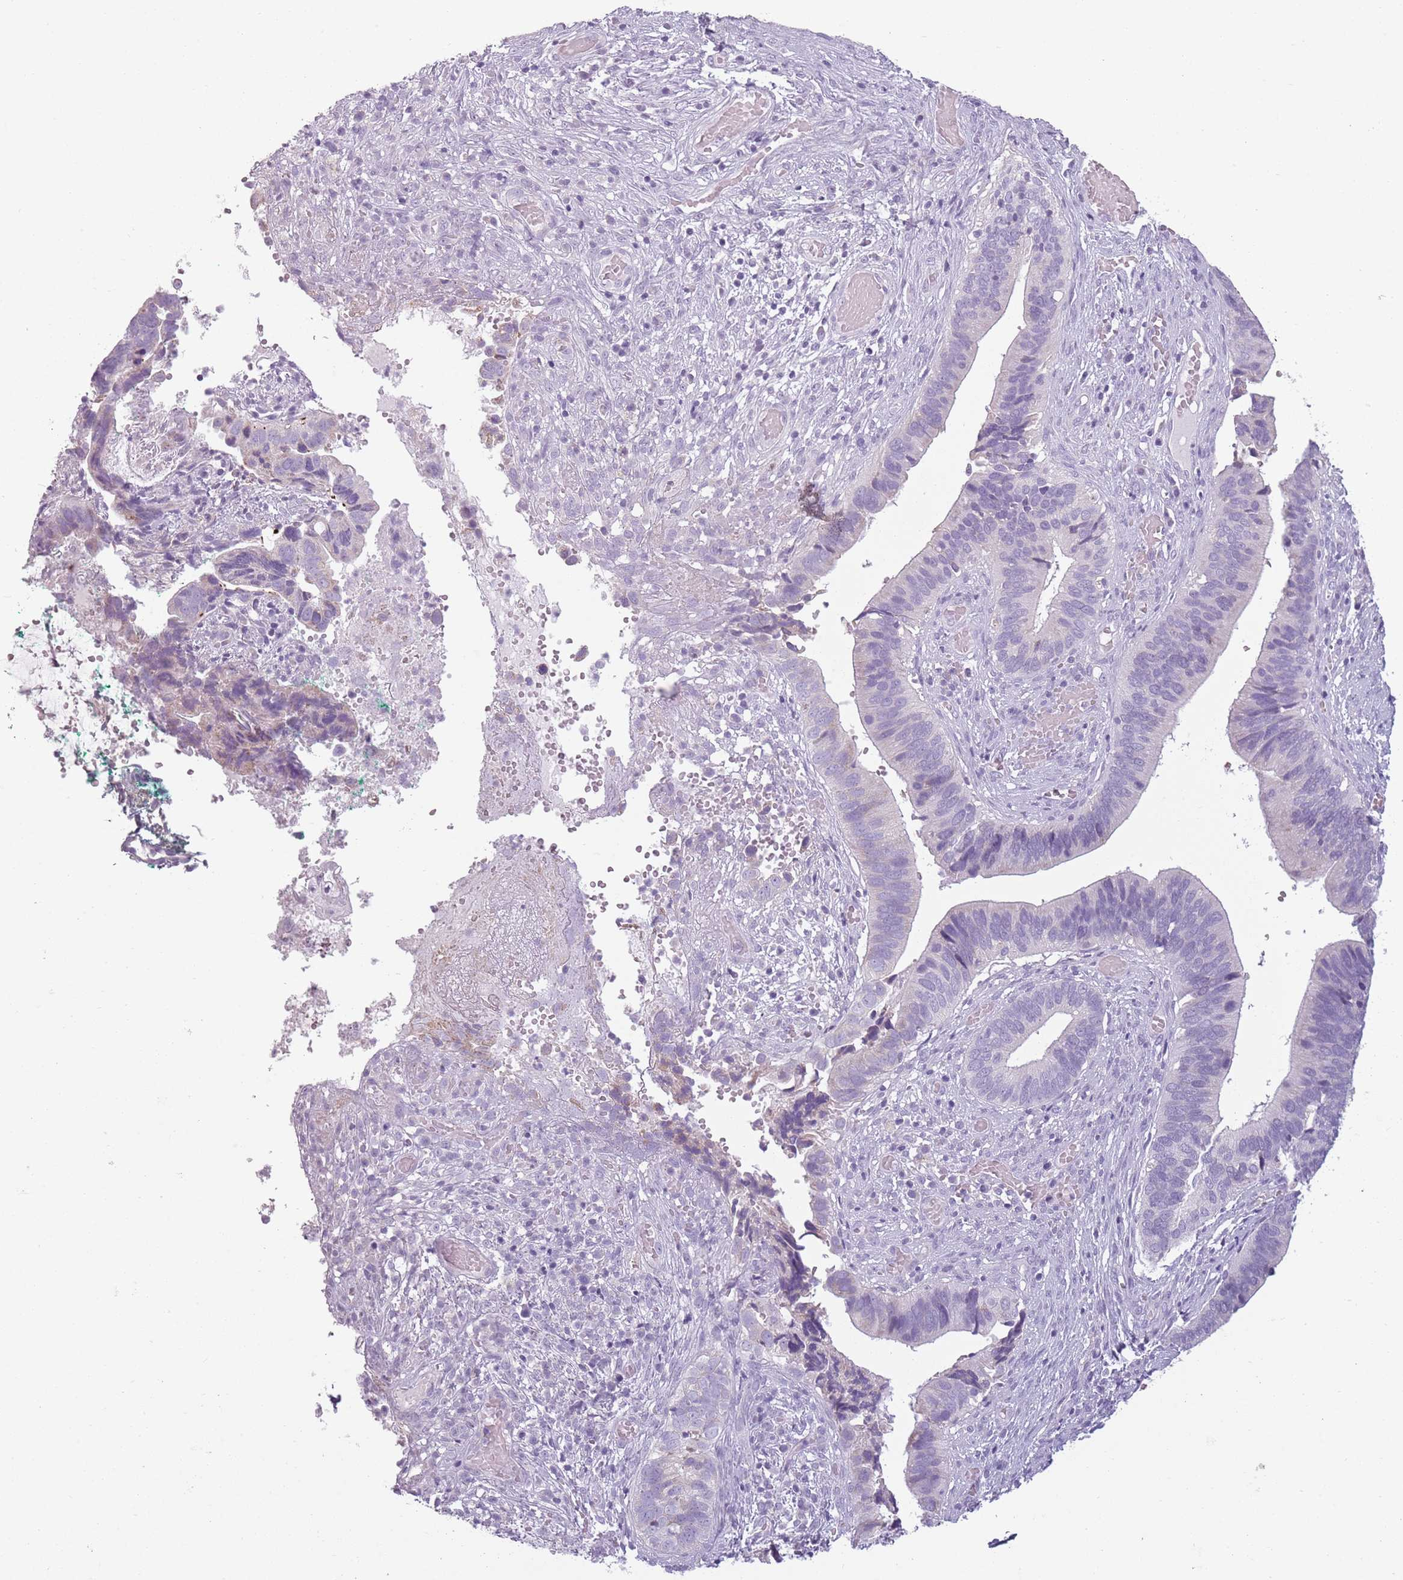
{"staining": {"intensity": "negative", "quantity": "none", "location": "none"}, "tissue": "cervical cancer", "cell_type": "Tumor cells", "image_type": "cancer", "snomed": [{"axis": "morphology", "description": "Adenocarcinoma, NOS"}, {"axis": "topography", "description": "Cervix"}], "caption": "This is a micrograph of immunohistochemistry (IHC) staining of cervical cancer, which shows no positivity in tumor cells.", "gene": "MEGF8", "patient": {"sex": "female", "age": 42}}